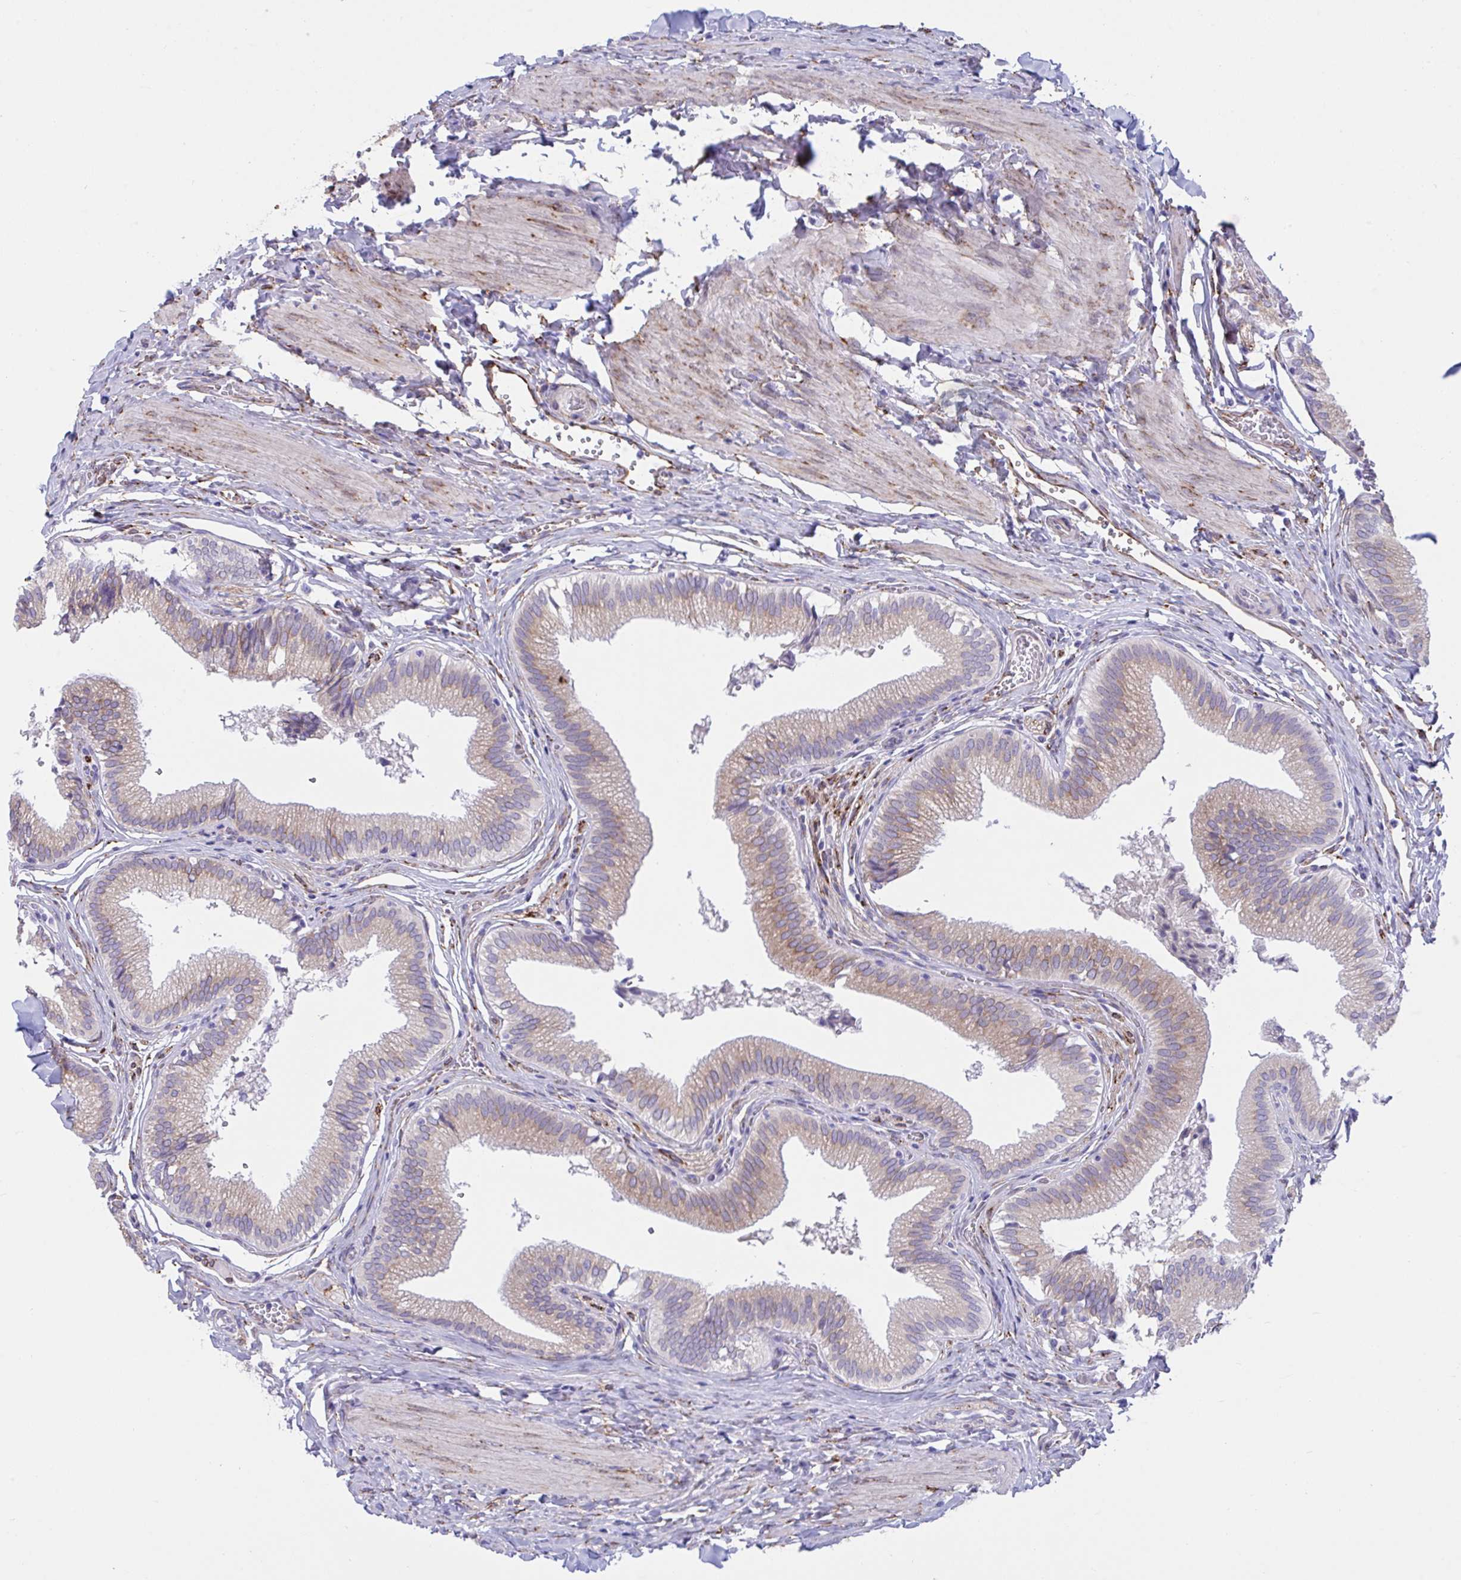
{"staining": {"intensity": "moderate", "quantity": "25%-75%", "location": "cytoplasmic/membranous"}, "tissue": "gallbladder", "cell_type": "Glandular cells", "image_type": "normal", "snomed": [{"axis": "morphology", "description": "Normal tissue, NOS"}, {"axis": "topography", "description": "Gallbladder"}, {"axis": "topography", "description": "Peripheral nerve tissue"}], "caption": "High-magnification brightfield microscopy of unremarkable gallbladder stained with DAB (brown) and counterstained with hematoxylin (blue). glandular cells exhibit moderate cytoplasmic/membranous expression is present in about25%-75% of cells.", "gene": "ASPH", "patient": {"sex": "male", "age": 17}}